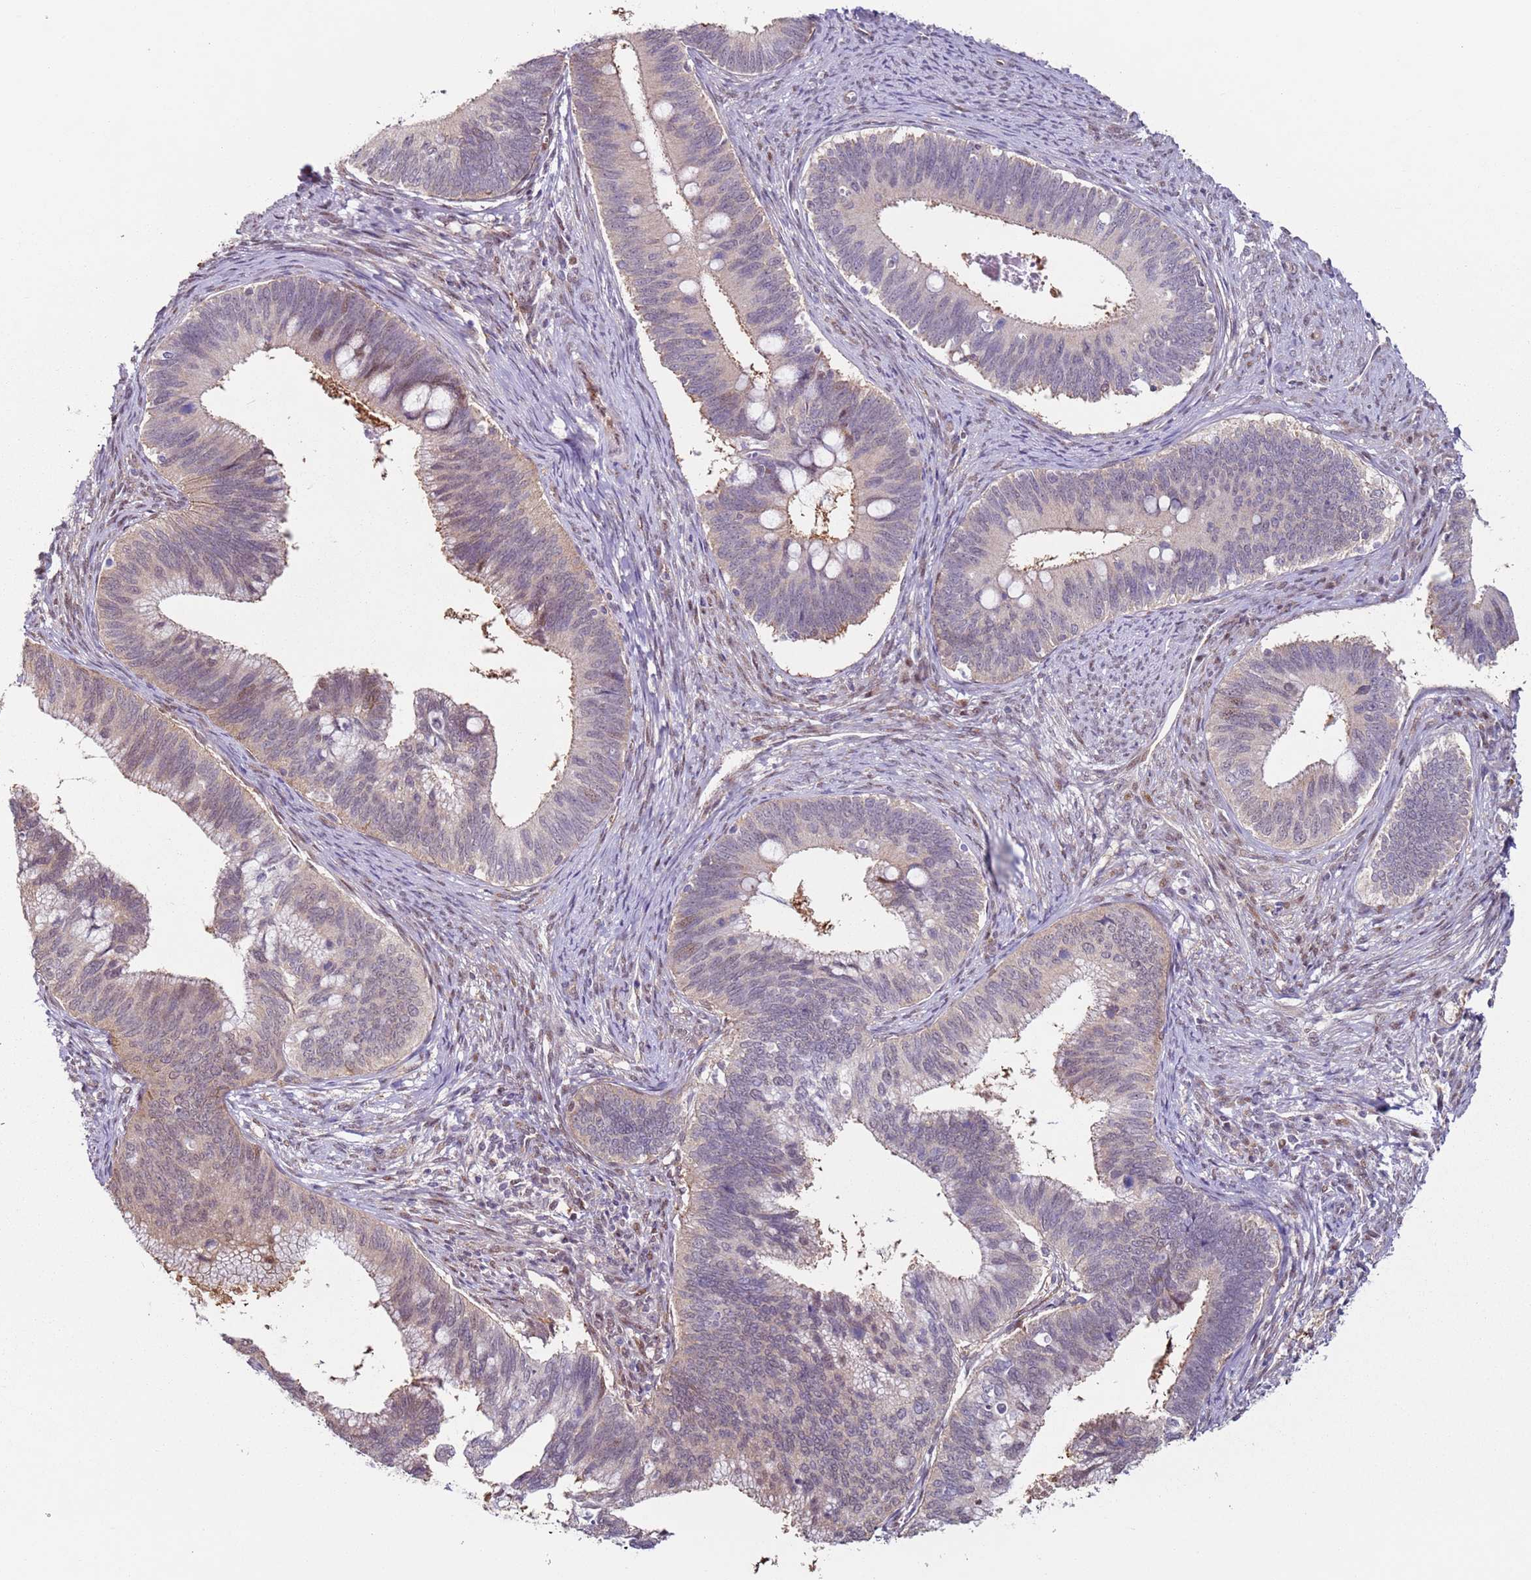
{"staining": {"intensity": "moderate", "quantity": "<25%", "location": "nuclear"}, "tissue": "cervical cancer", "cell_type": "Tumor cells", "image_type": "cancer", "snomed": [{"axis": "morphology", "description": "Adenocarcinoma, NOS"}, {"axis": "topography", "description": "Cervix"}], "caption": "IHC photomicrograph of neoplastic tissue: human adenocarcinoma (cervical) stained using immunohistochemistry (IHC) demonstrates low levels of moderate protein expression localized specifically in the nuclear of tumor cells, appearing as a nuclear brown color.", "gene": "PSMD4", "patient": {"sex": "female", "age": 42}}